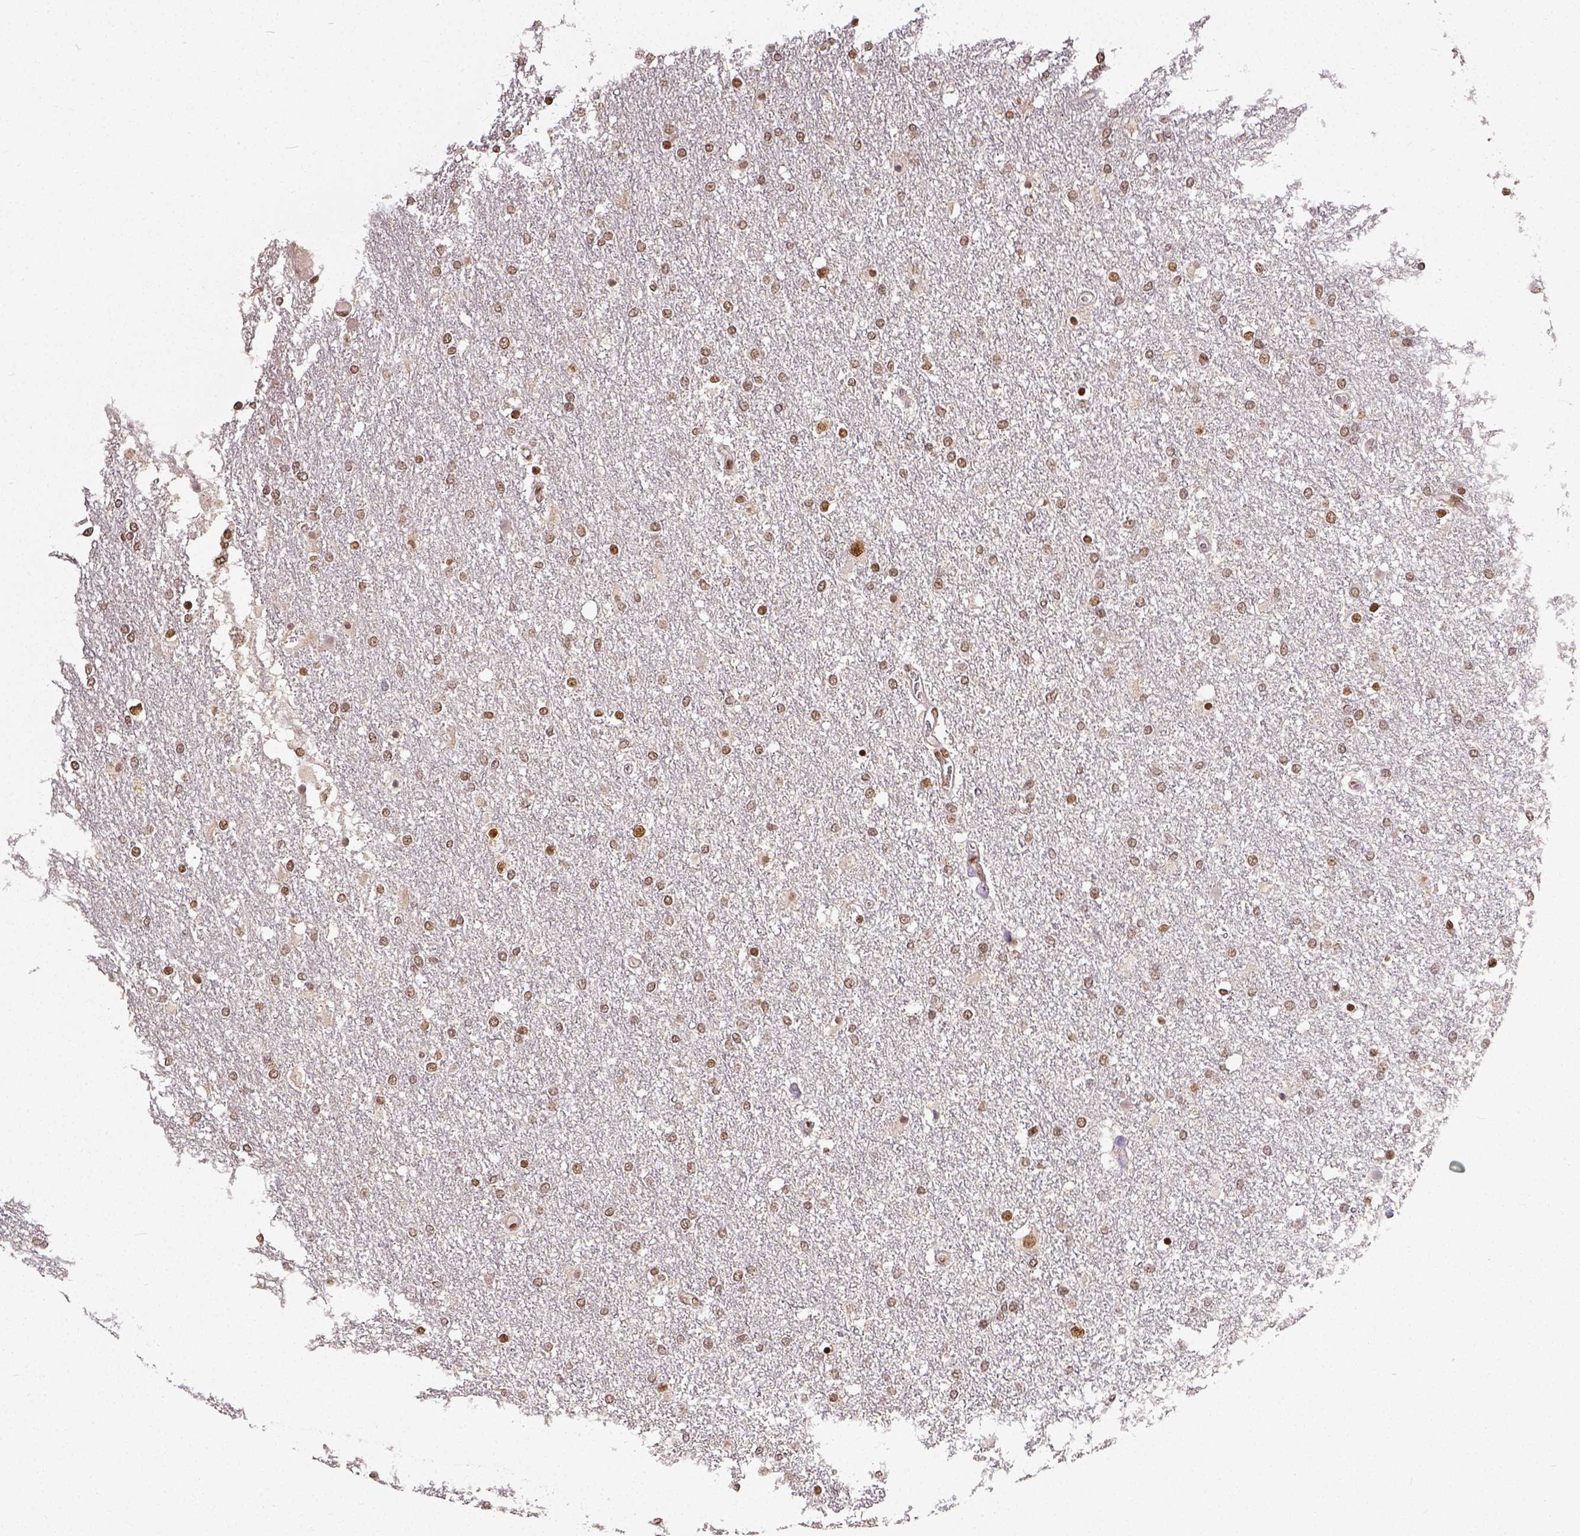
{"staining": {"intensity": "moderate", "quantity": ">75%", "location": "nuclear"}, "tissue": "glioma", "cell_type": "Tumor cells", "image_type": "cancer", "snomed": [{"axis": "morphology", "description": "Glioma, malignant, High grade"}, {"axis": "topography", "description": "Brain"}], "caption": "The immunohistochemical stain shows moderate nuclear positivity in tumor cells of glioma tissue. (IHC, brightfield microscopy, high magnification).", "gene": "ATRX", "patient": {"sex": "female", "age": 61}}